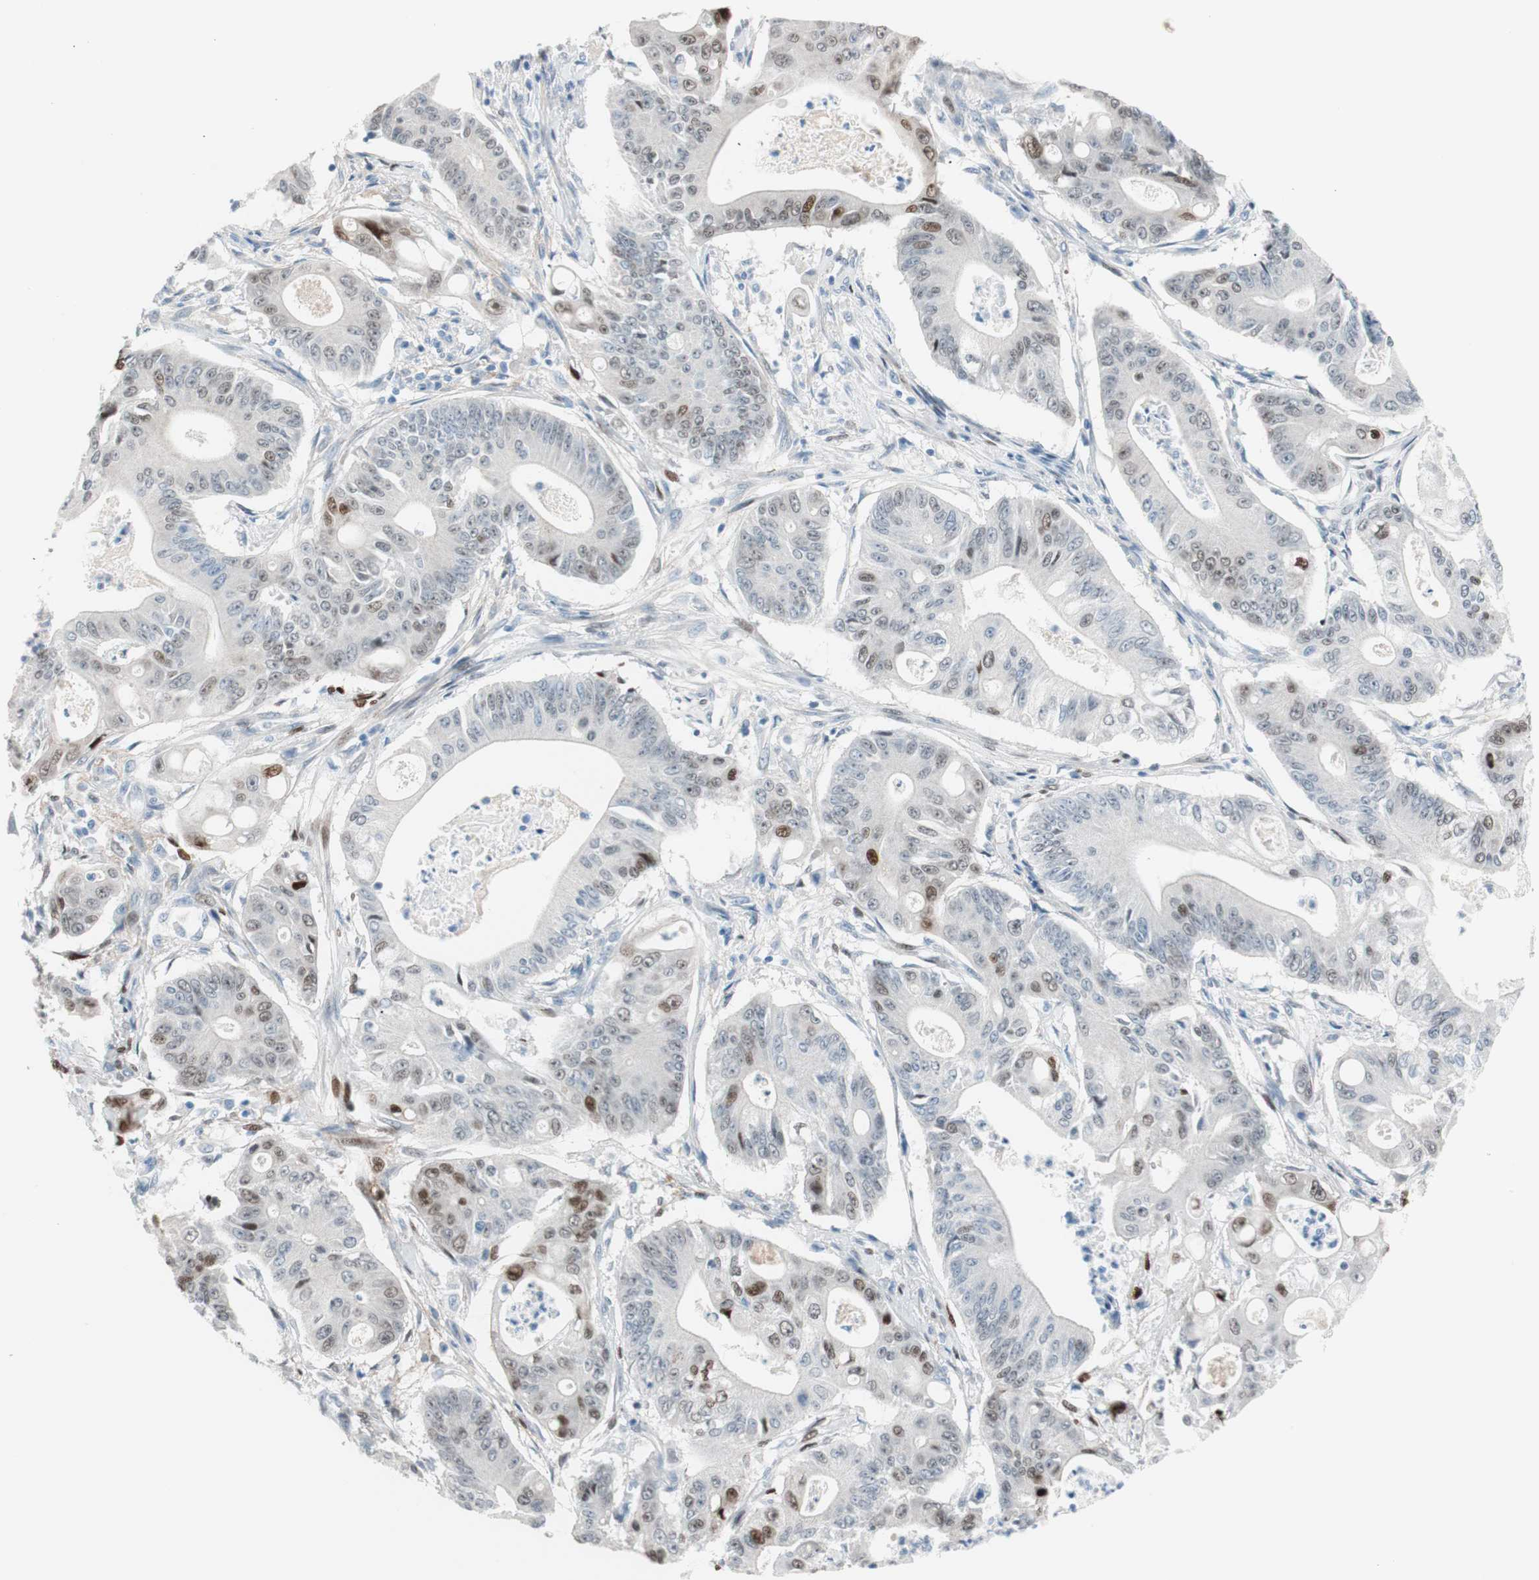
{"staining": {"intensity": "weak", "quantity": "<25%", "location": "nuclear"}, "tissue": "pancreatic cancer", "cell_type": "Tumor cells", "image_type": "cancer", "snomed": [{"axis": "morphology", "description": "Normal tissue, NOS"}, {"axis": "topography", "description": "Lymph node"}], "caption": "Tumor cells are negative for protein expression in human pancreatic cancer.", "gene": "FOSL1", "patient": {"sex": "male", "age": 62}}